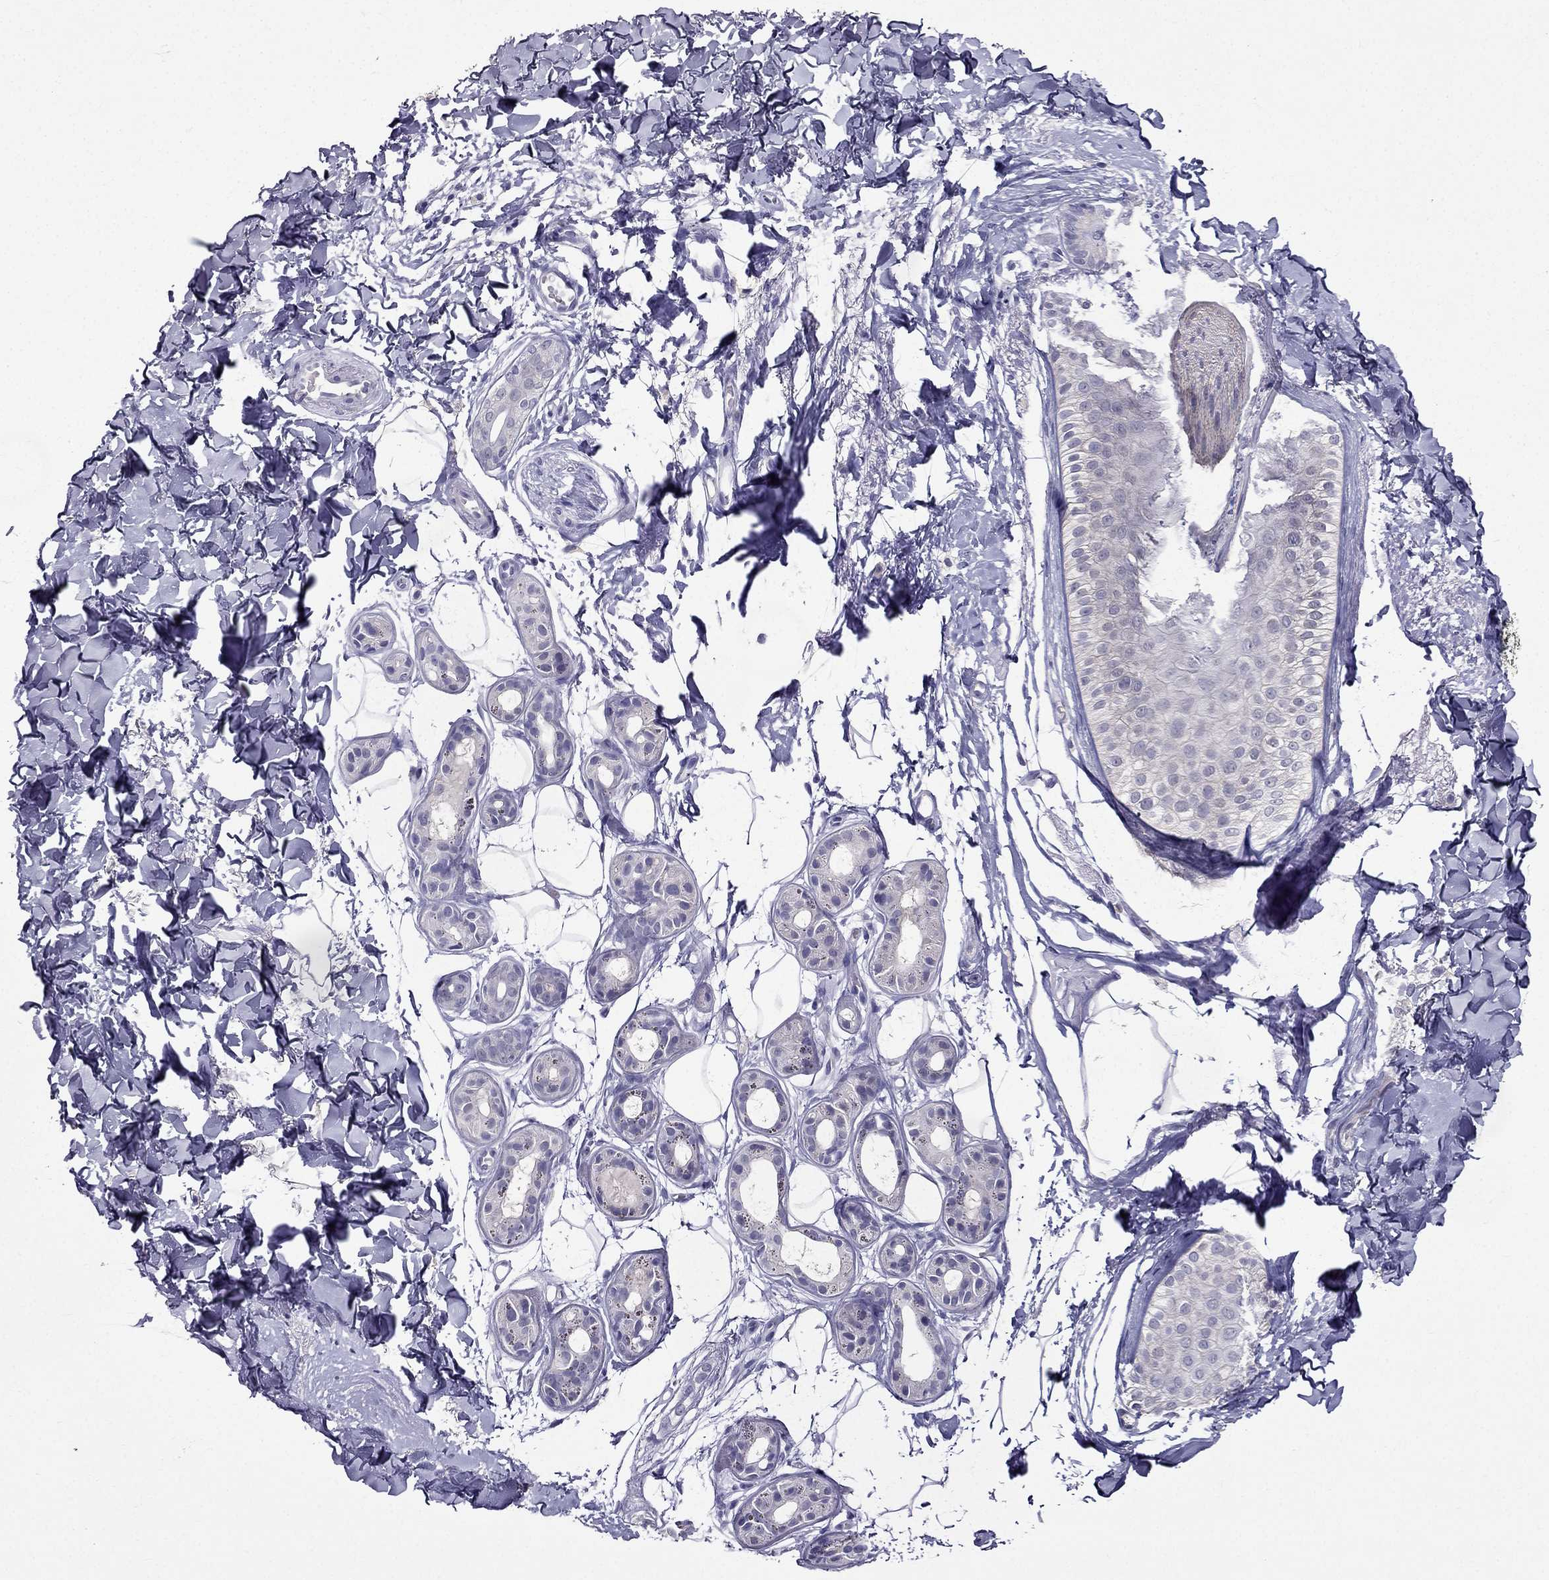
{"staining": {"intensity": "negative", "quantity": "none", "location": "none"}, "tissue": "skin cancer", "cell_type": "Tumor cells", "image_type": "cancer", "snomed": [{"axis": "morphology", "description": "Normal tissue, NOS"}, {"axis": "morphology", "description": "Basal cell carcinoma"}, {"axis": "topography", "description": "Skin"}], "caption": "This is an IHC micrograph of human basal cell carcinoma (skin). There is no staining in tumor cells.", "gene": "DUSP15", "patient": {"sex": "male", "age": 84}}